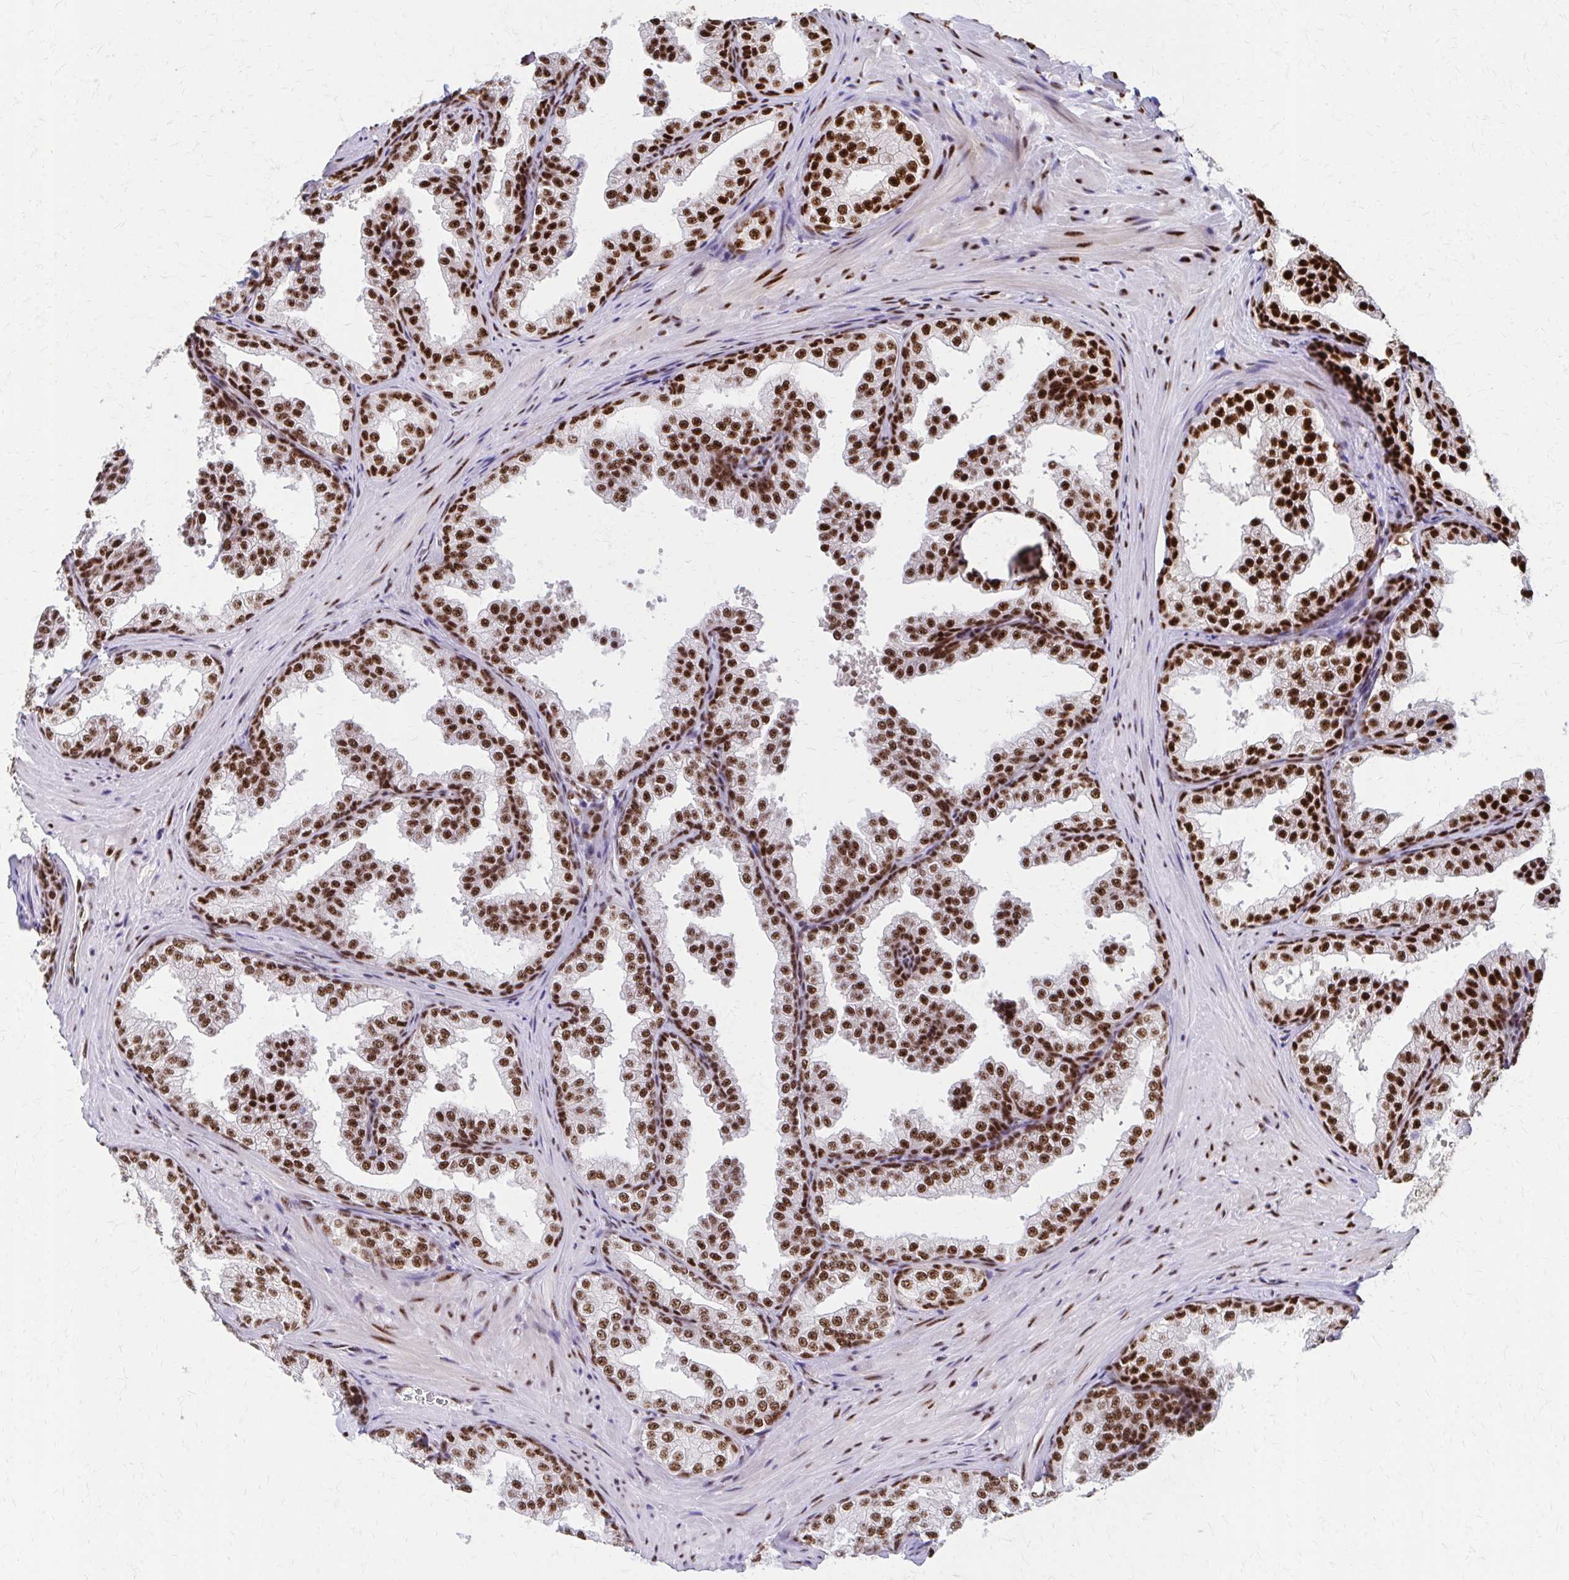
{"staining": {"intensity": "strong", "quantity": ">75%", "location": "nuclear"}, "tissue": "prostate", "cell_type": "Glandular cells", "image_type": "normal", "snomed": [{"axis": "morphology", "description": "Normal tissue, NOS"}, {"axis": "topography", "description": "Prostate"}], "caption": "A brown stain labels strong nuclear expression of a protein in glandular cells of unremarkable human prostate.", "gene": "CNKSR3", "patient": {"sex": "male", "age": 37}}